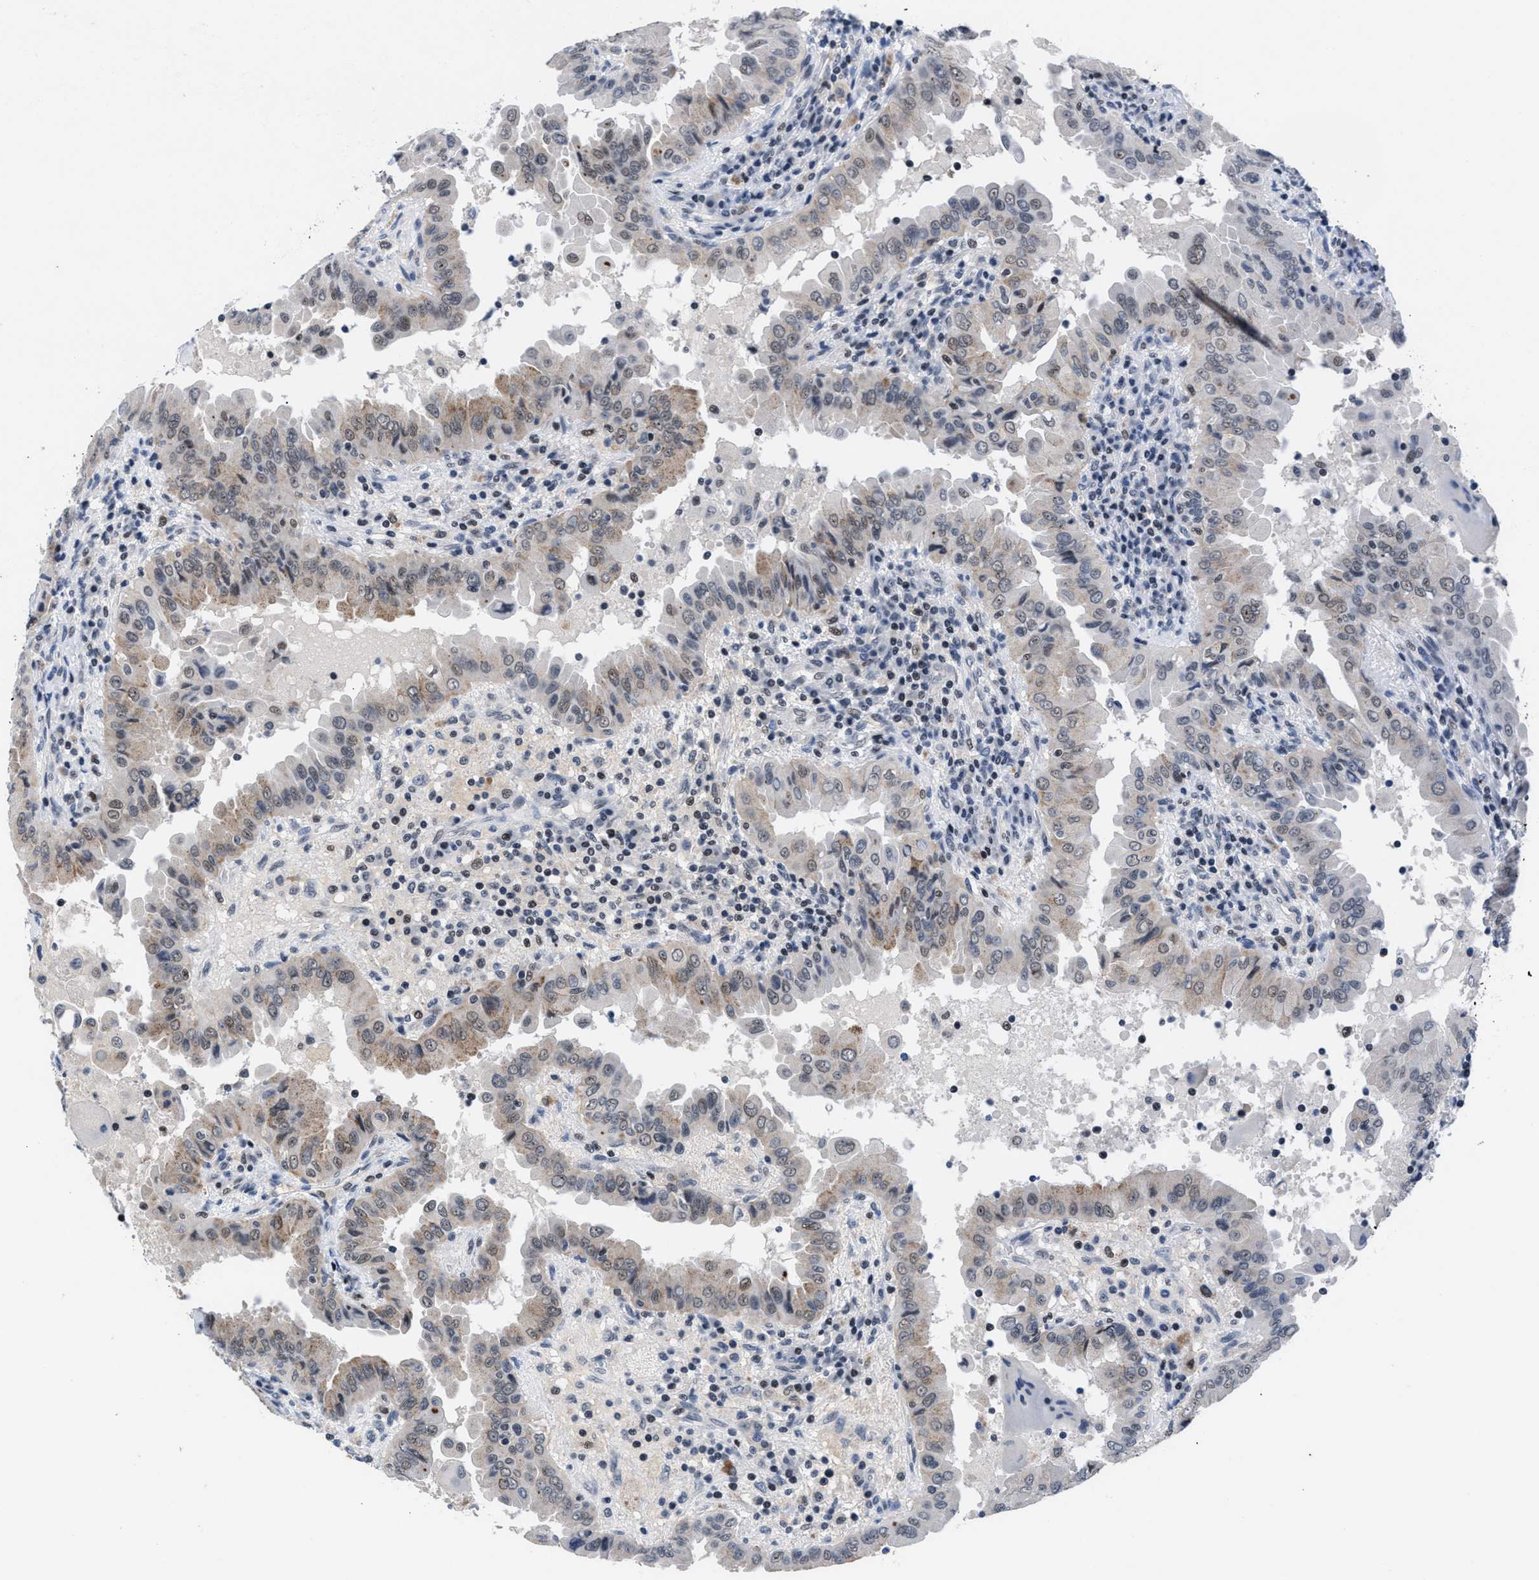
{"staining": {"intensity": "weak", "quantity": "25%-75%", "location": "cytoplasmic/membranous,nuclear"}, "tissue": "thyroid cancer", "cell_type": "Tumor cells", "image_type": "cancer", "snomed": [{"axis": "morphology", "description": "Papillary adenocarcinoma, NOS"}, {"axis": "topography", "description": "Thyroid gland"}], "caption": "Thyroid cancer (papillary adenocarcinoma) stained with DAB immunohistochemistry reveals low levels of weak cytoplasmic/membranous and nuclear expression in approximately 25%-75% of tumor cells.", "gene": "WDR81", "patient": {"sex": "male", "age": 33}}